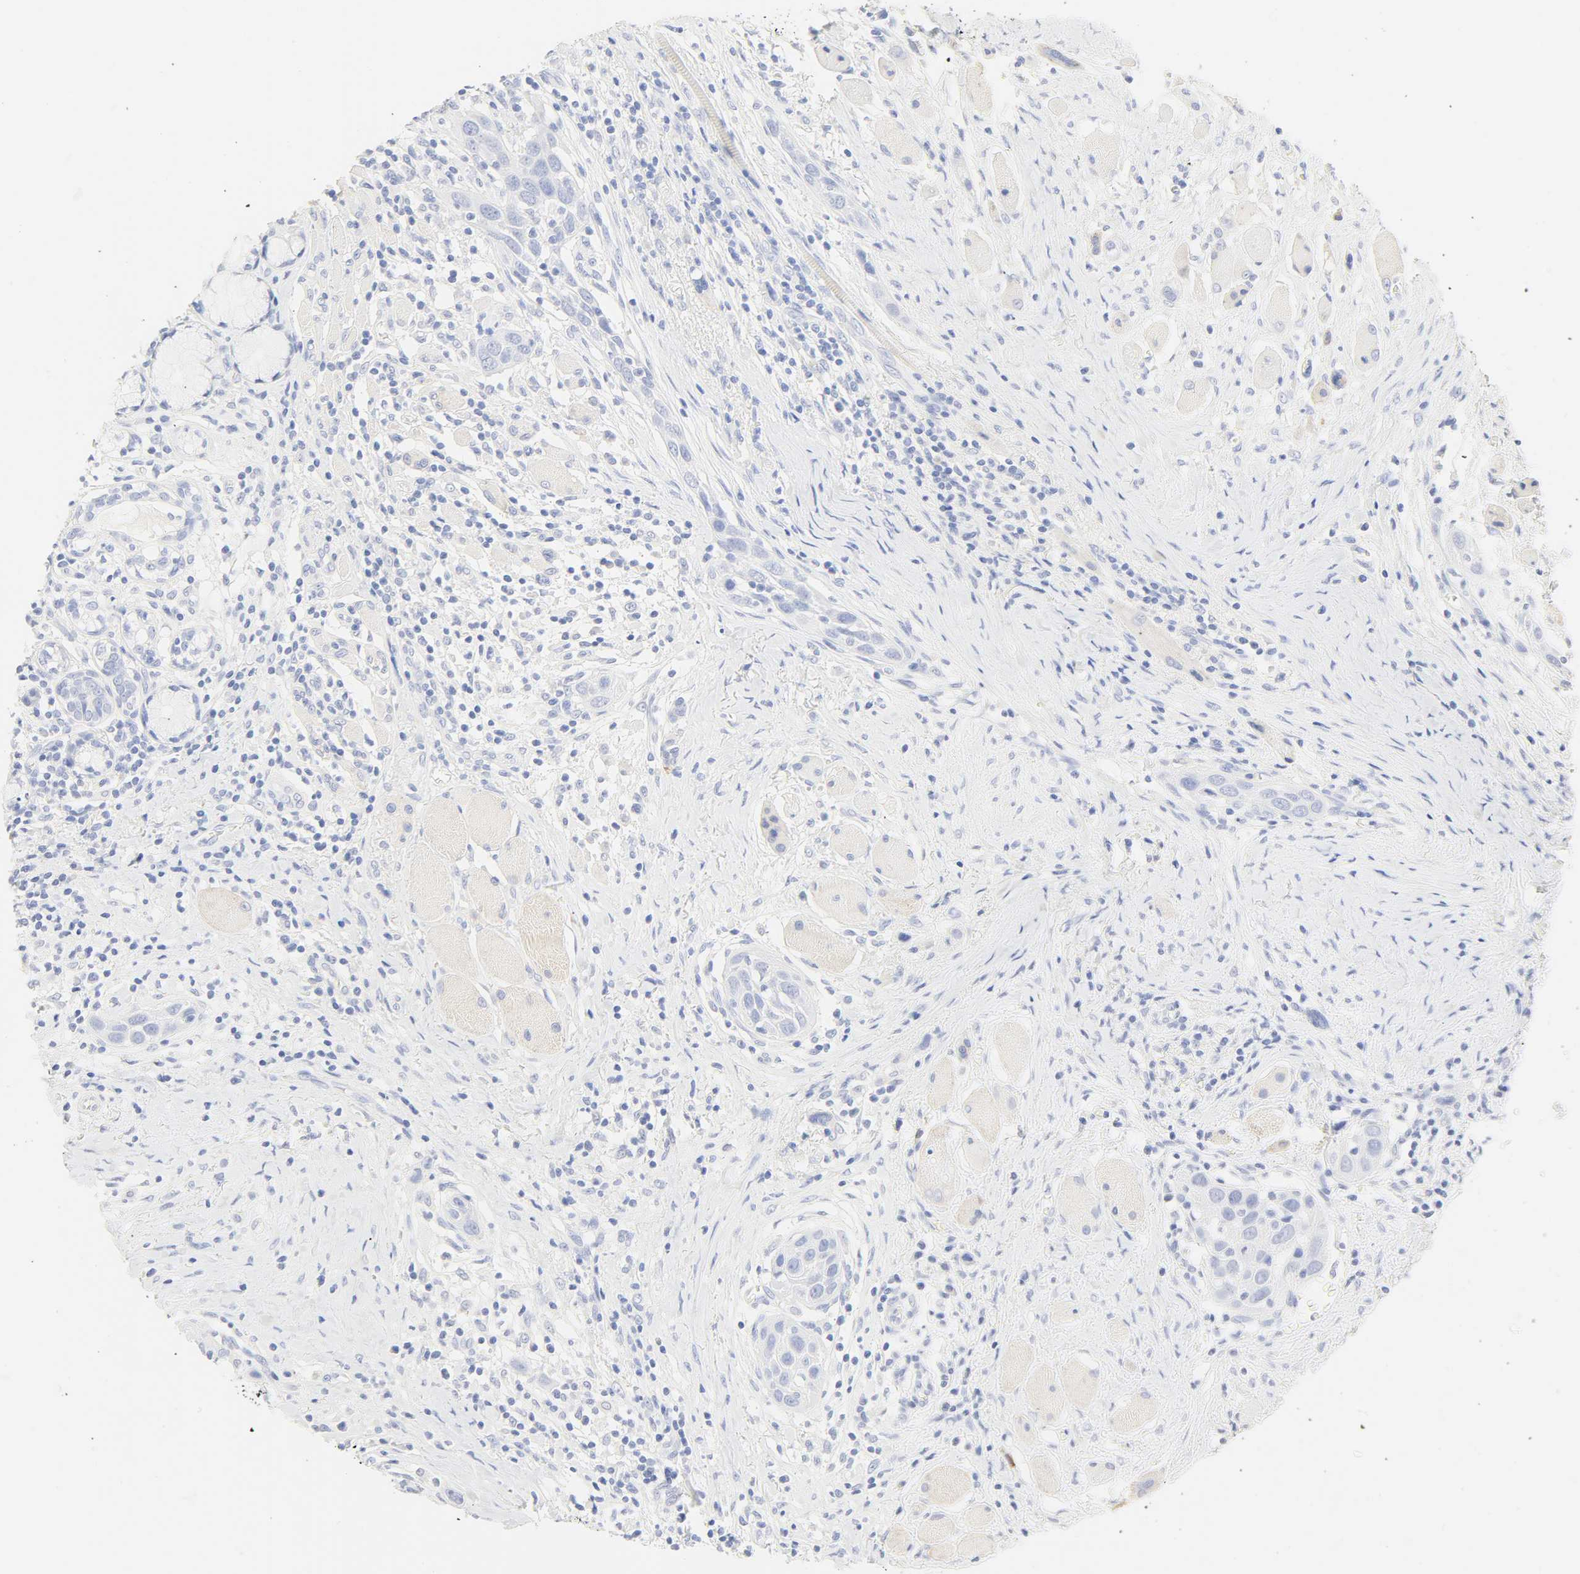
{"staining": {"intensity": "negative", "quantity": "none", "location": "none"}, "tissue": "head and neck cancer", "cell_type": "Tumor cells", "image_type": "cancer", "snomed": [{"axis": "morphology", "description": "Squamous cell carcinoma, NOS"}, {"axis": "topography", "description": "Oral tissue"}, {"axis": "topography", "description": "Head-Neck"}], "caption": "This histopathology image is of head and neck cancer stained with immunohistochemistry to label a protein in brown with the nuclei are counter-stained blue. There is no staining in tumor cells.", "gene": "SLCO1B3", "patient": {"sex": "female", "age": 50}}